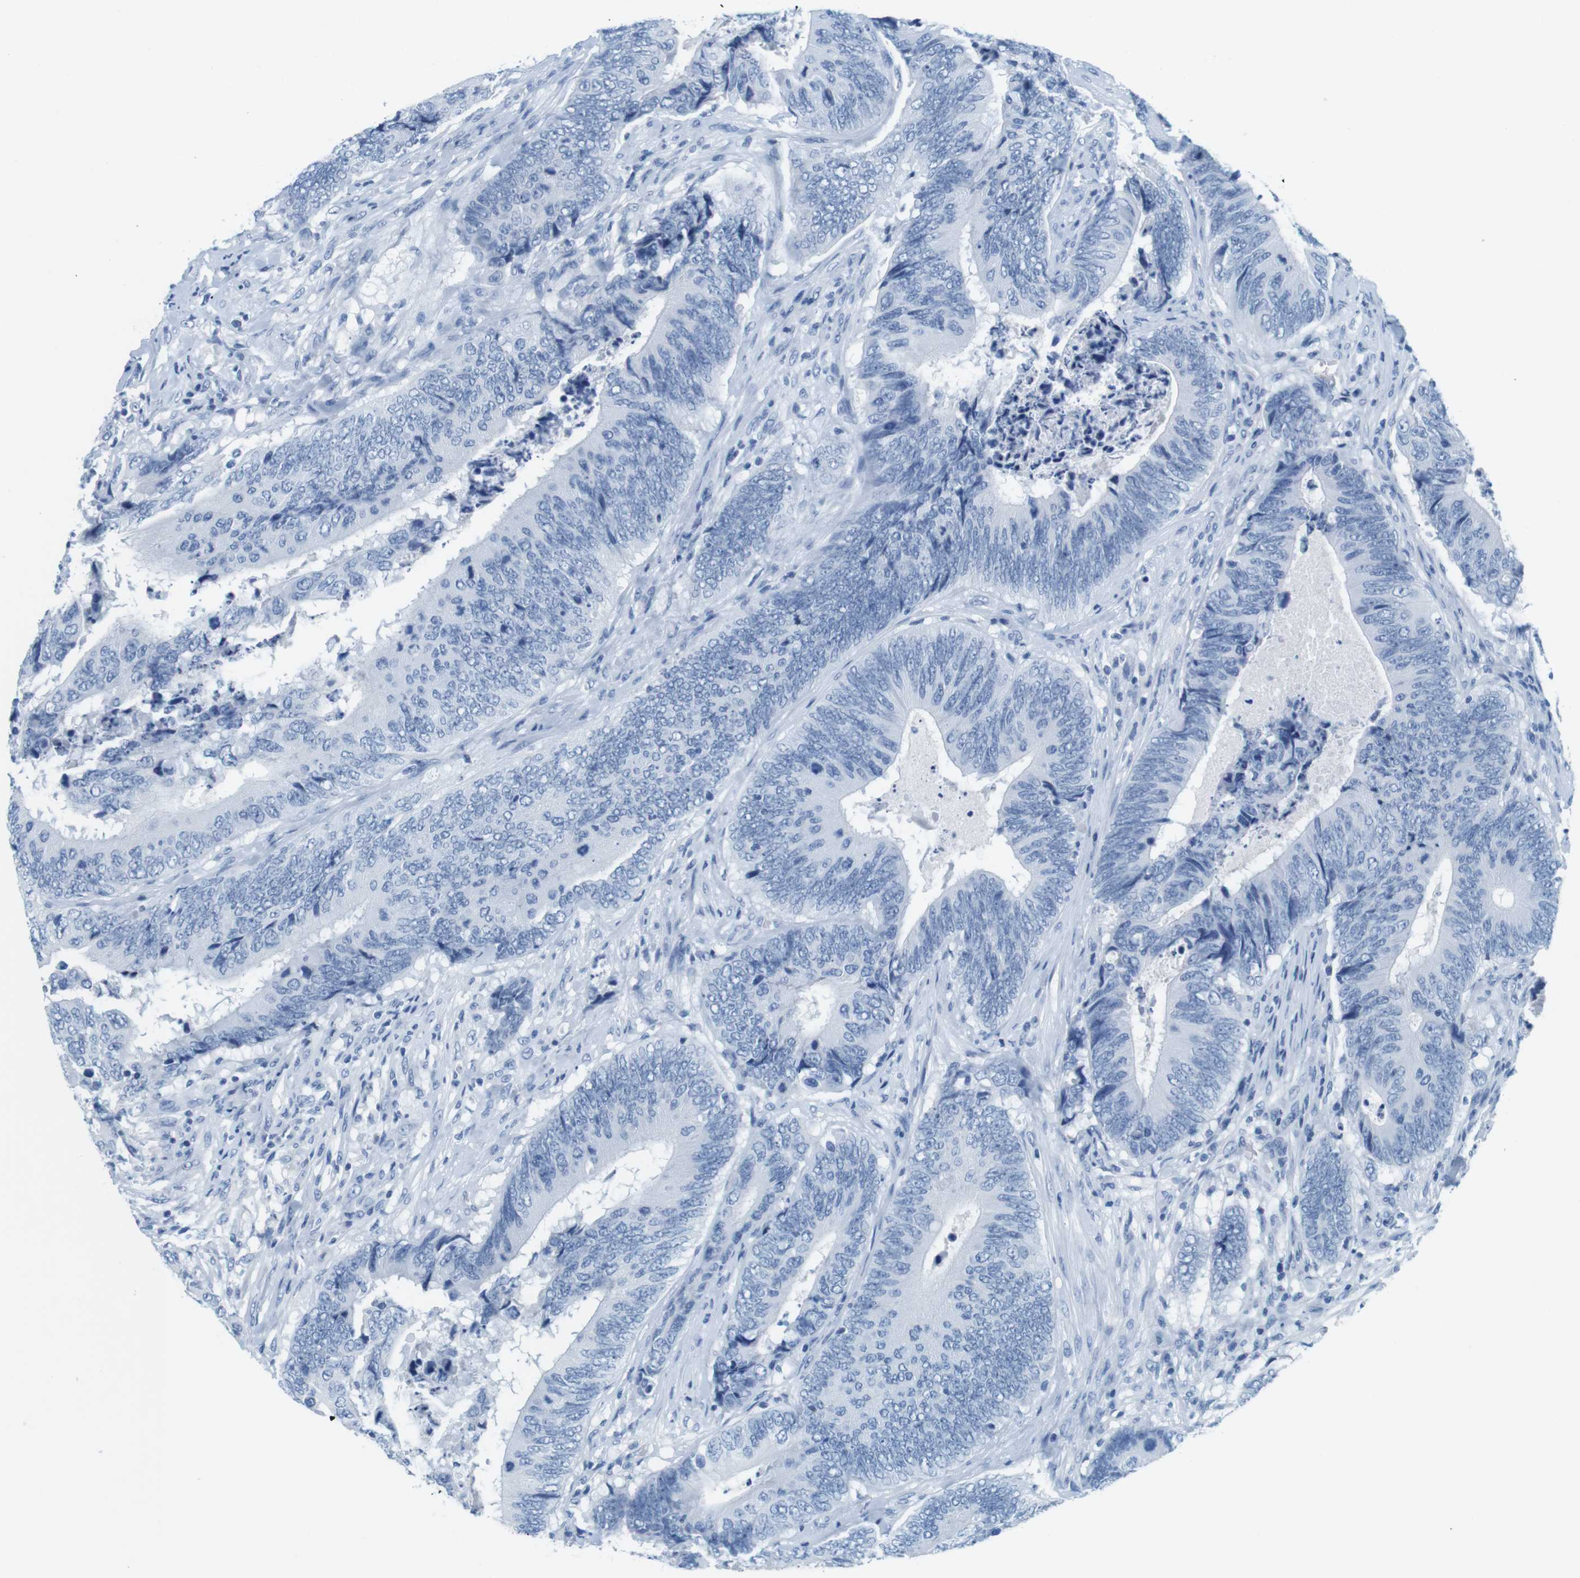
{"staining": {"intensity": "negative", "quantity": "none", "location": "none"}, "tissue": "colorectal cancer", "cell_type": "Tumor cells", "image_type": "cancer", "snomed": [{"axis": "morphology", "description": "Normal tissue, NOS"}, {"axis": "morphology", "description": "Adenocarcinoma, NOS"}, {"axis": "topography", "description": "Colon"}], "caption": "This is a histopathology image of immunohistochemistry staining of colorectal cancer, which shows no expression in tumor cells. (Brightfield microscopy of DAB immunohistochemistry (IHC) at high magnification).", "gene": "CYP2C9", "patient": {"sex": "male", "age": 56}}